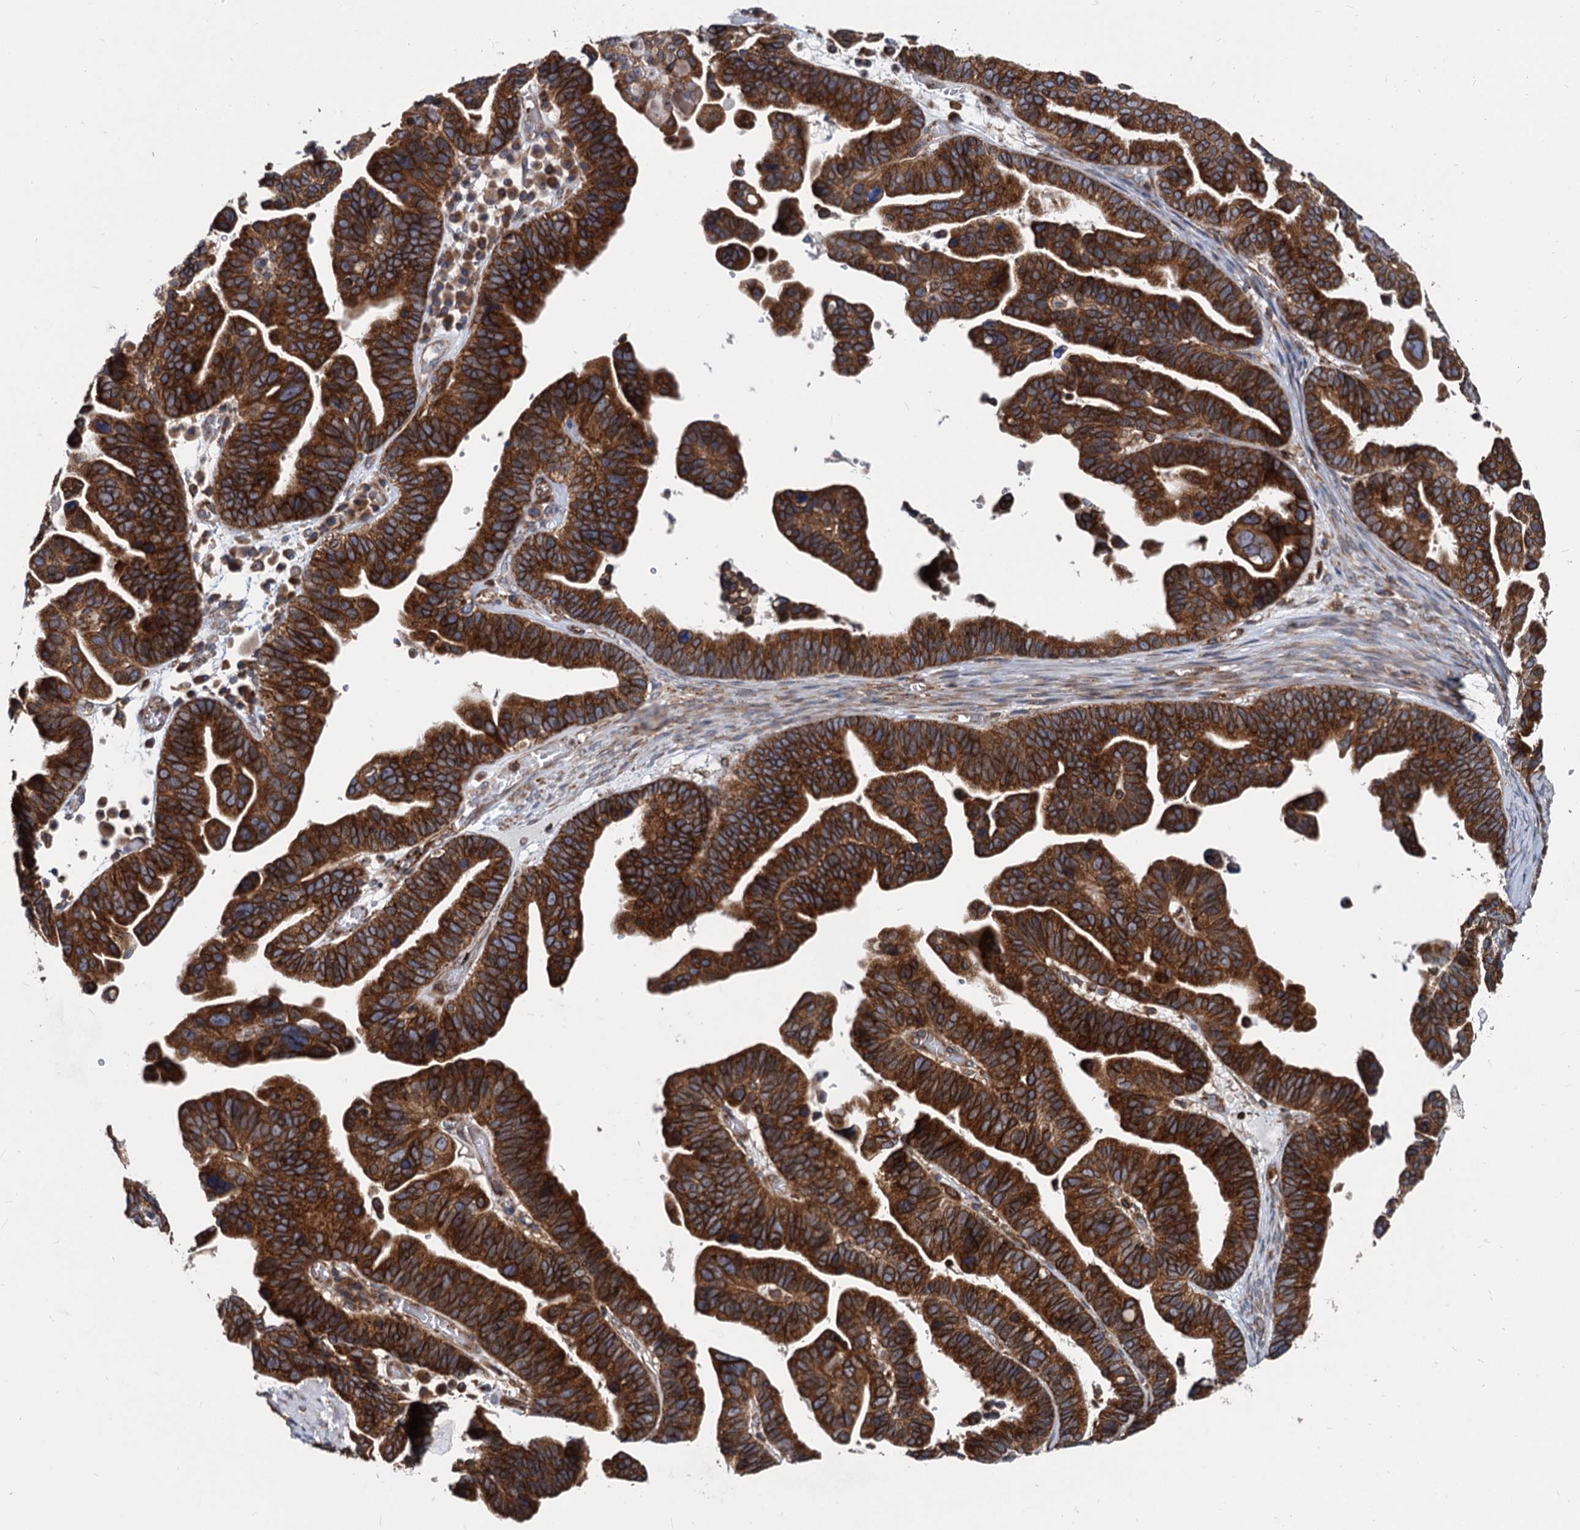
{"staining": {"intensity": "strong", "quantity": ">75%", "location": "cytoplasmic/membranous"}, "tissue": "ovarian cancer", "cell_type": "Tumor cells", "image_type": "cancer", "snomed": [{"axis": "morphology", "description": "Cystadenocarcinoma, serous, NOS"}, {"axis": "topography", "description": "Ovary"}], "caption": "Immunohistochemistry (DAB) staining of serous cystadenocarcinoma (ovarian) demonstrates strong cytoplasmic/membranous protein staining in about >75% of tumor cells.", "gene": "STIM1", "patient": {"sex": "female", "age": 56}}